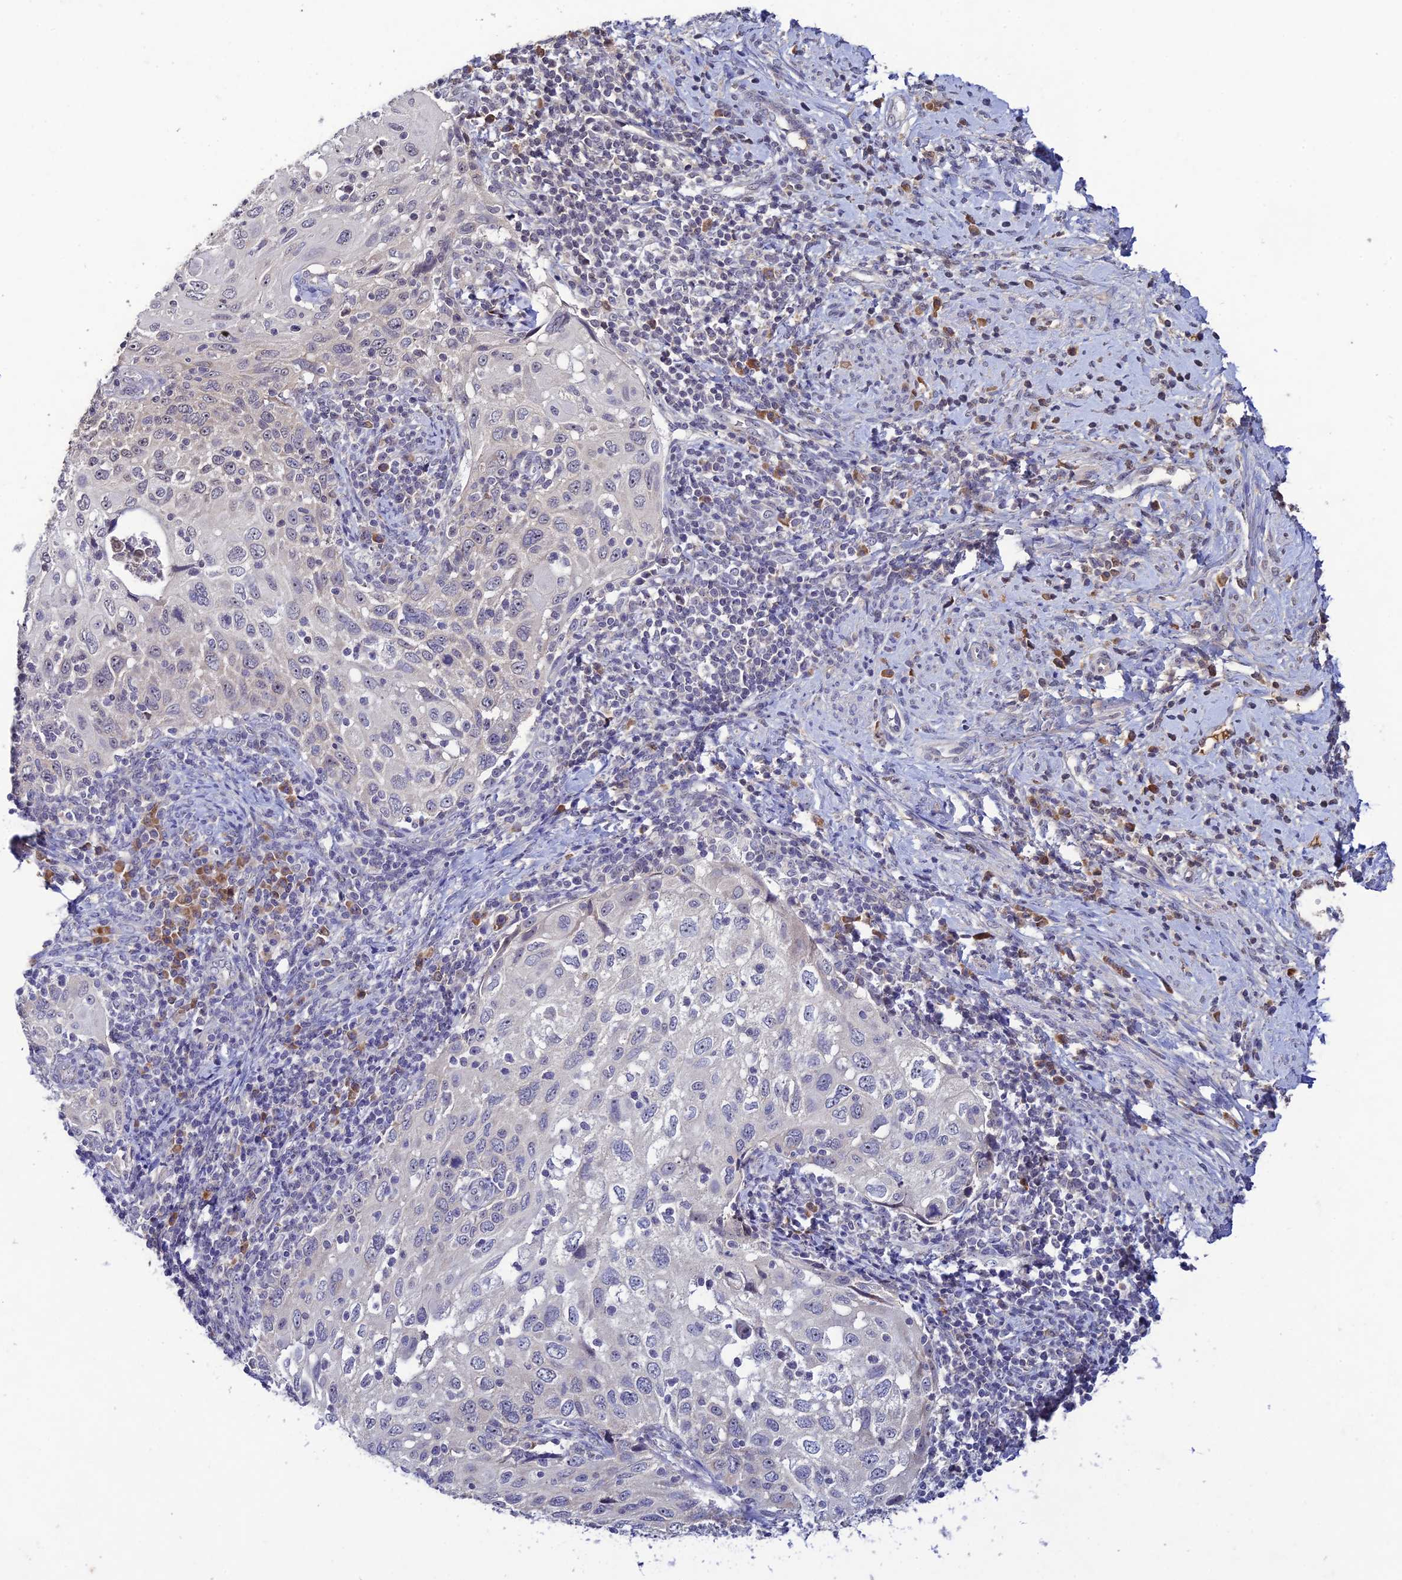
{"staining": {"intensity": "negative", "quantity": "none", "location": "none"}, "tissue": "cervical cancer", "cell_type": "Tumor cells", "image_type": "cancer", "snomed": [{"axis": "morphology", "description": "Squamous cell carcinoma, NOS"}, {"axis": "topography", "description": "Cervix"}], "caption": "Cervical cancer (squamous cell carcinoma) was stained to show a protein in brown. There is no significant positivity in tumor cells.", "gene": "CHST5", "patient": {"sex": "female", "age": 70}}